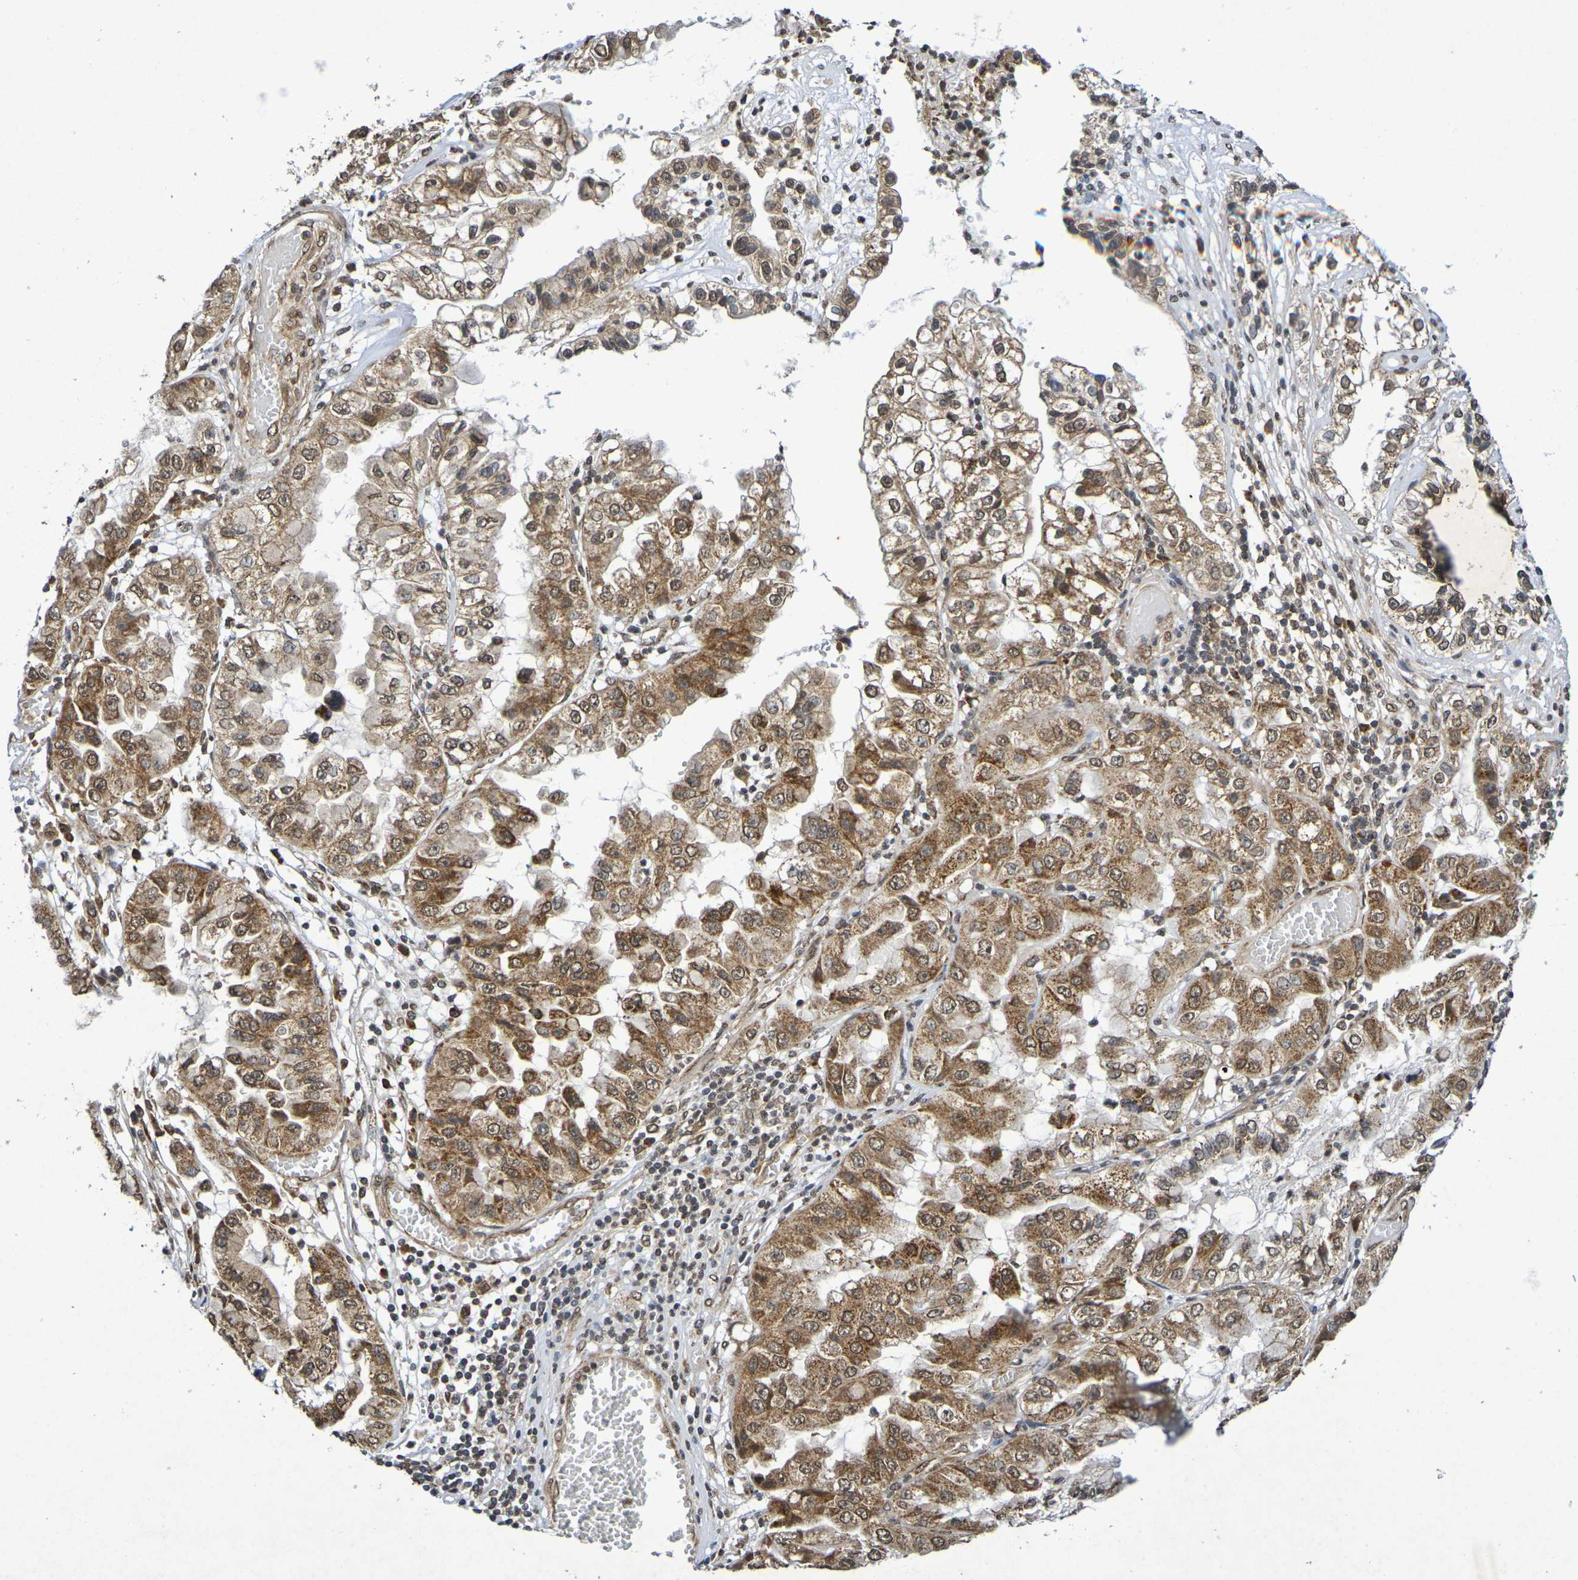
{"staining": {"intensity": "moderate", "quantity": ">75%", "location": "cytoplasmic/membranous,nuclear"}, "tissue": "liver cancer", "cell_type": "Tumor cells", "image_type": "cancer", "snomed": [{"axis": "morphology", "description": "Cholangiocarcinoma"}, {"axis": "topography", "description": "Liver"}], "caption": "Moderate cytoplasmic/membranous and nuclear expression for a protein is appreciated in about >75% of tumor cells of liver cholangiocarcinoma using immunohistochemistry.", "gene": "GUCY1A2", "patient": {"sex": "female", "age": 79}}